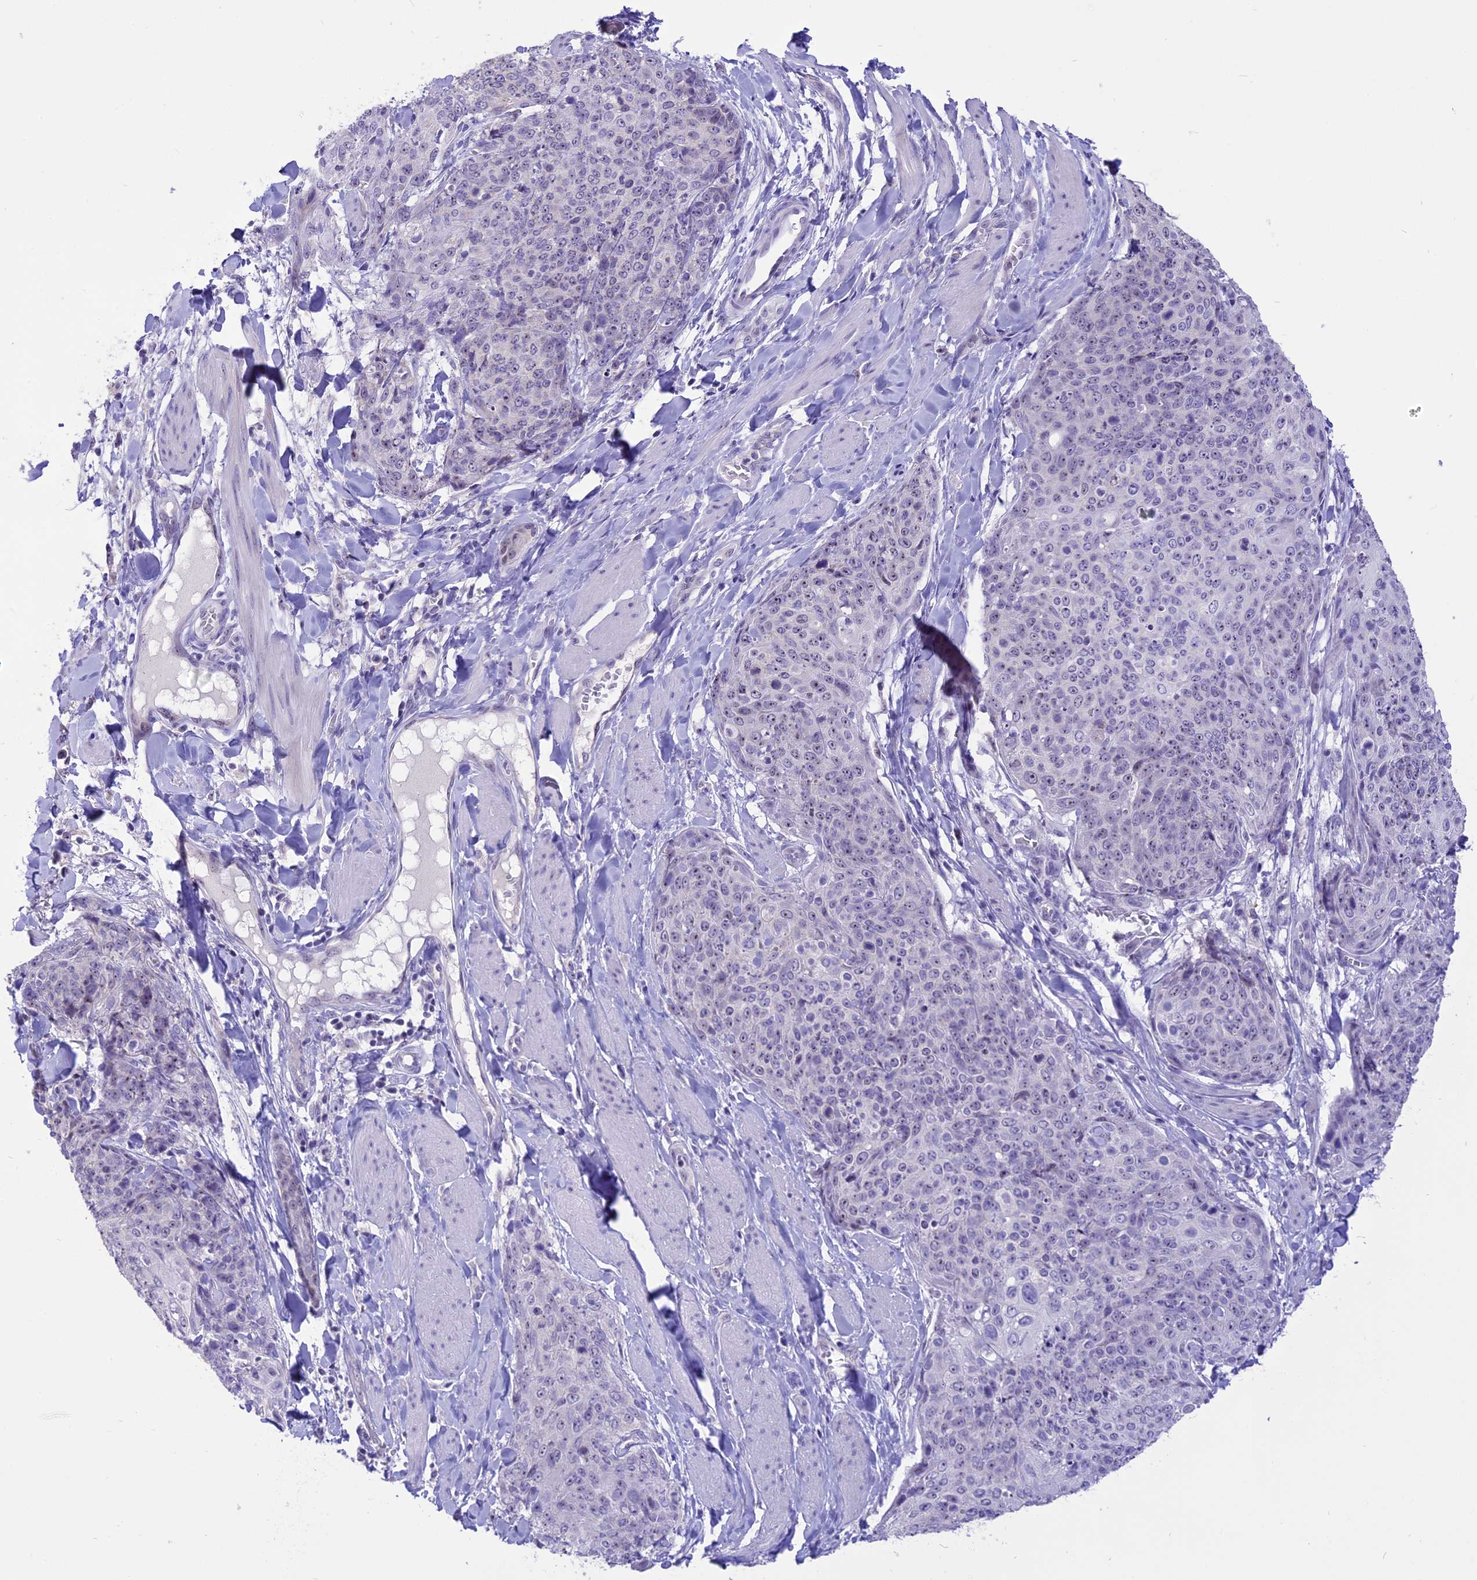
{"staining": {"intensity": "weak", "quantity": "<25%", "location": "nuclear"}, "tissue": "skin cancer", "cell_type": "Tumor cells", "image_type": "cancer", "snomed": [{"axis": "morphology", "description": "Squamous cell carcinoma, NOS"}, {"axis": "topography", "description": "Skin"}, {"axis": "topography", "description": "Vulva"}], "caption": "Image shows no protein expression in tumor cells of skin cancer tissue.", "gene": "CMSS1", "patient": {"sex": "female", "age": 85}}